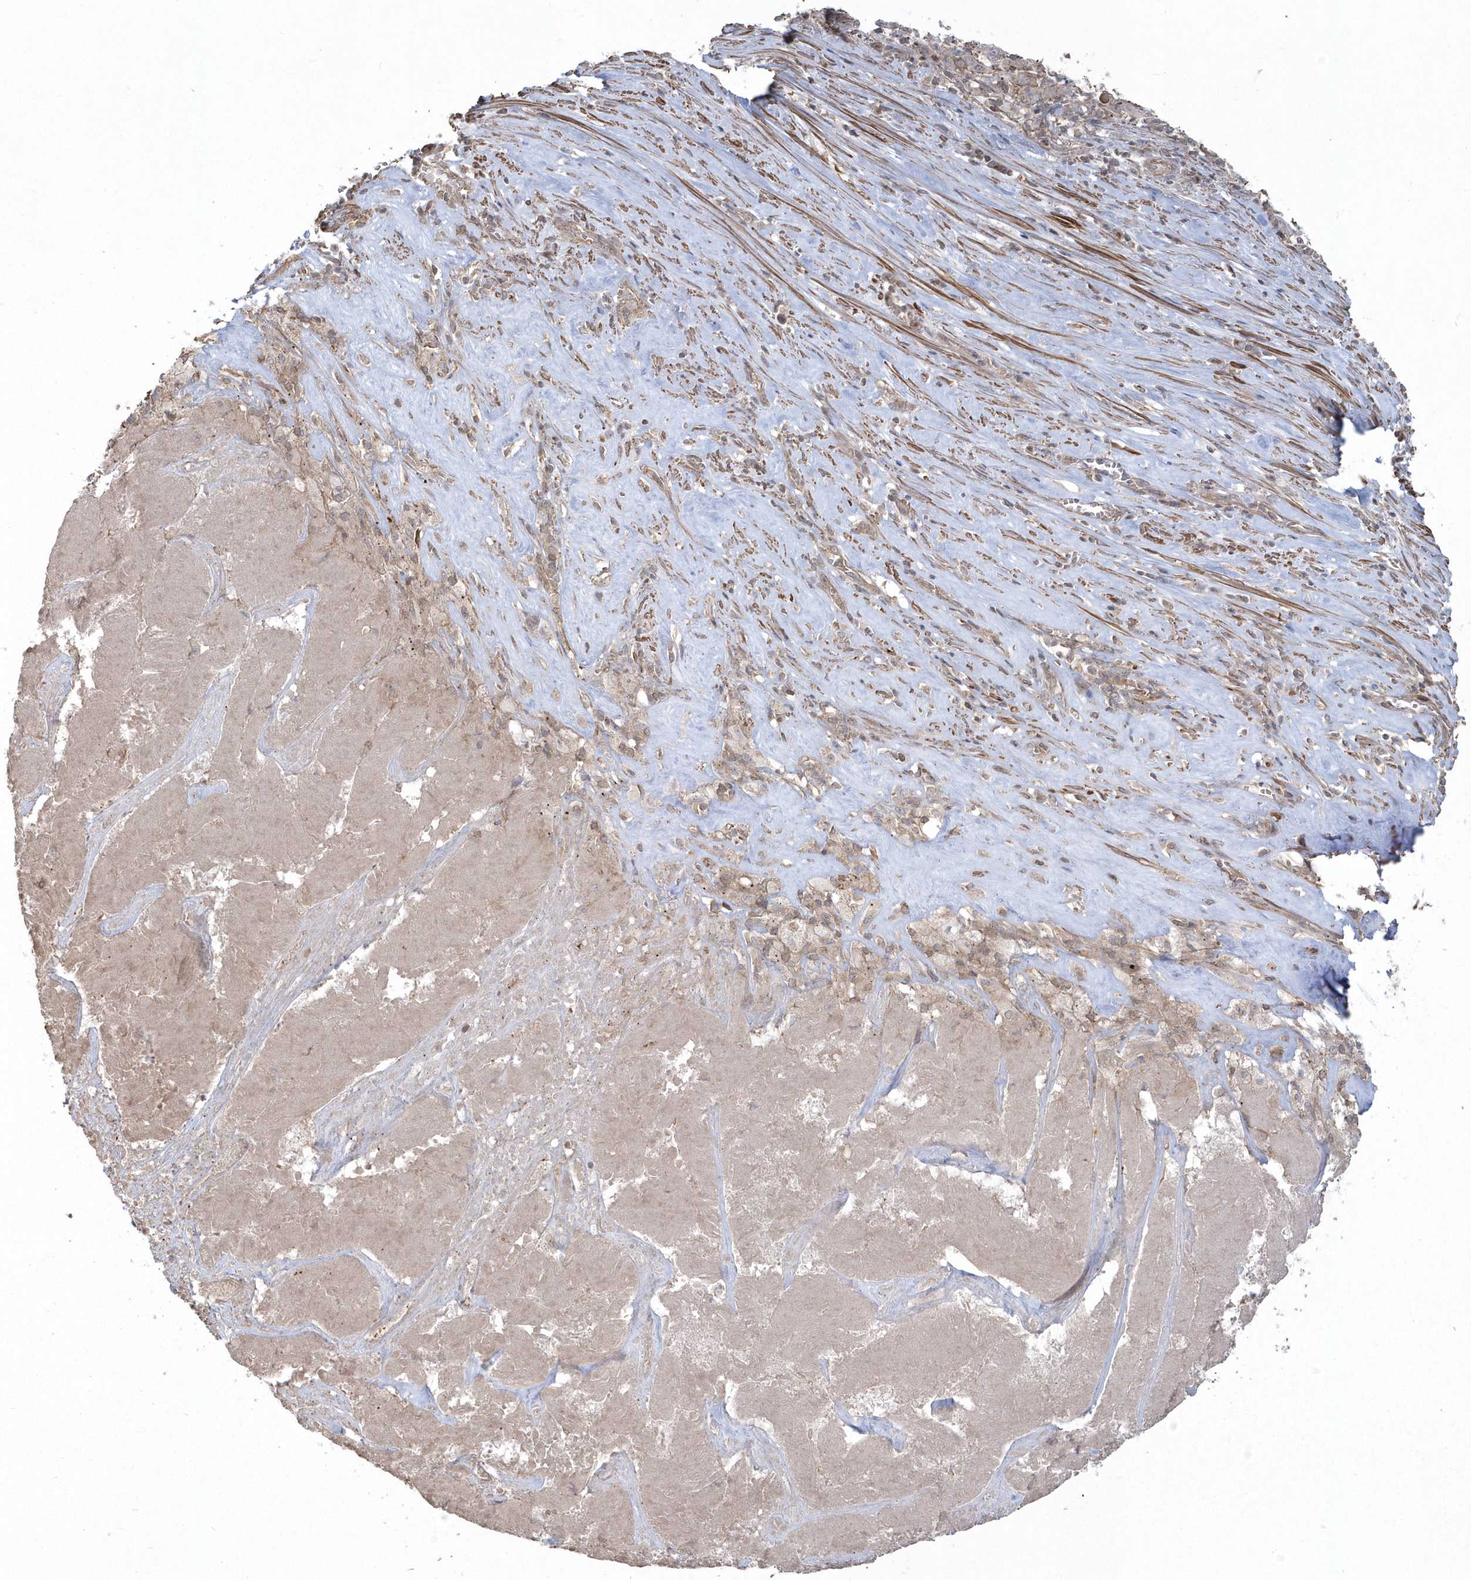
{"staining": {"intensity": "weak", "quantity": "<25%", "location": "cytoplasmic/membranous"}, "tissue": "pancreatic cancer", "cell_type": "Tumor cells", "image_type": "cancer", "snomed": [{"axis": "morphology", "description": "Adenocarcinoma, NOS"}, {"axis": "topography", "description": "Pancreas"}], "caption": "DAB (3,3'-diaminobenzidine) immunohistochemical staining of human pancreatic cancer displays no significant positivity in tumor cells. The staining is performed using DAB brown chromogen with nuclei counter-stained in using hematoxylin.", "gene": "ARMC8", "patient": {"sex": "male", "age": 63}}